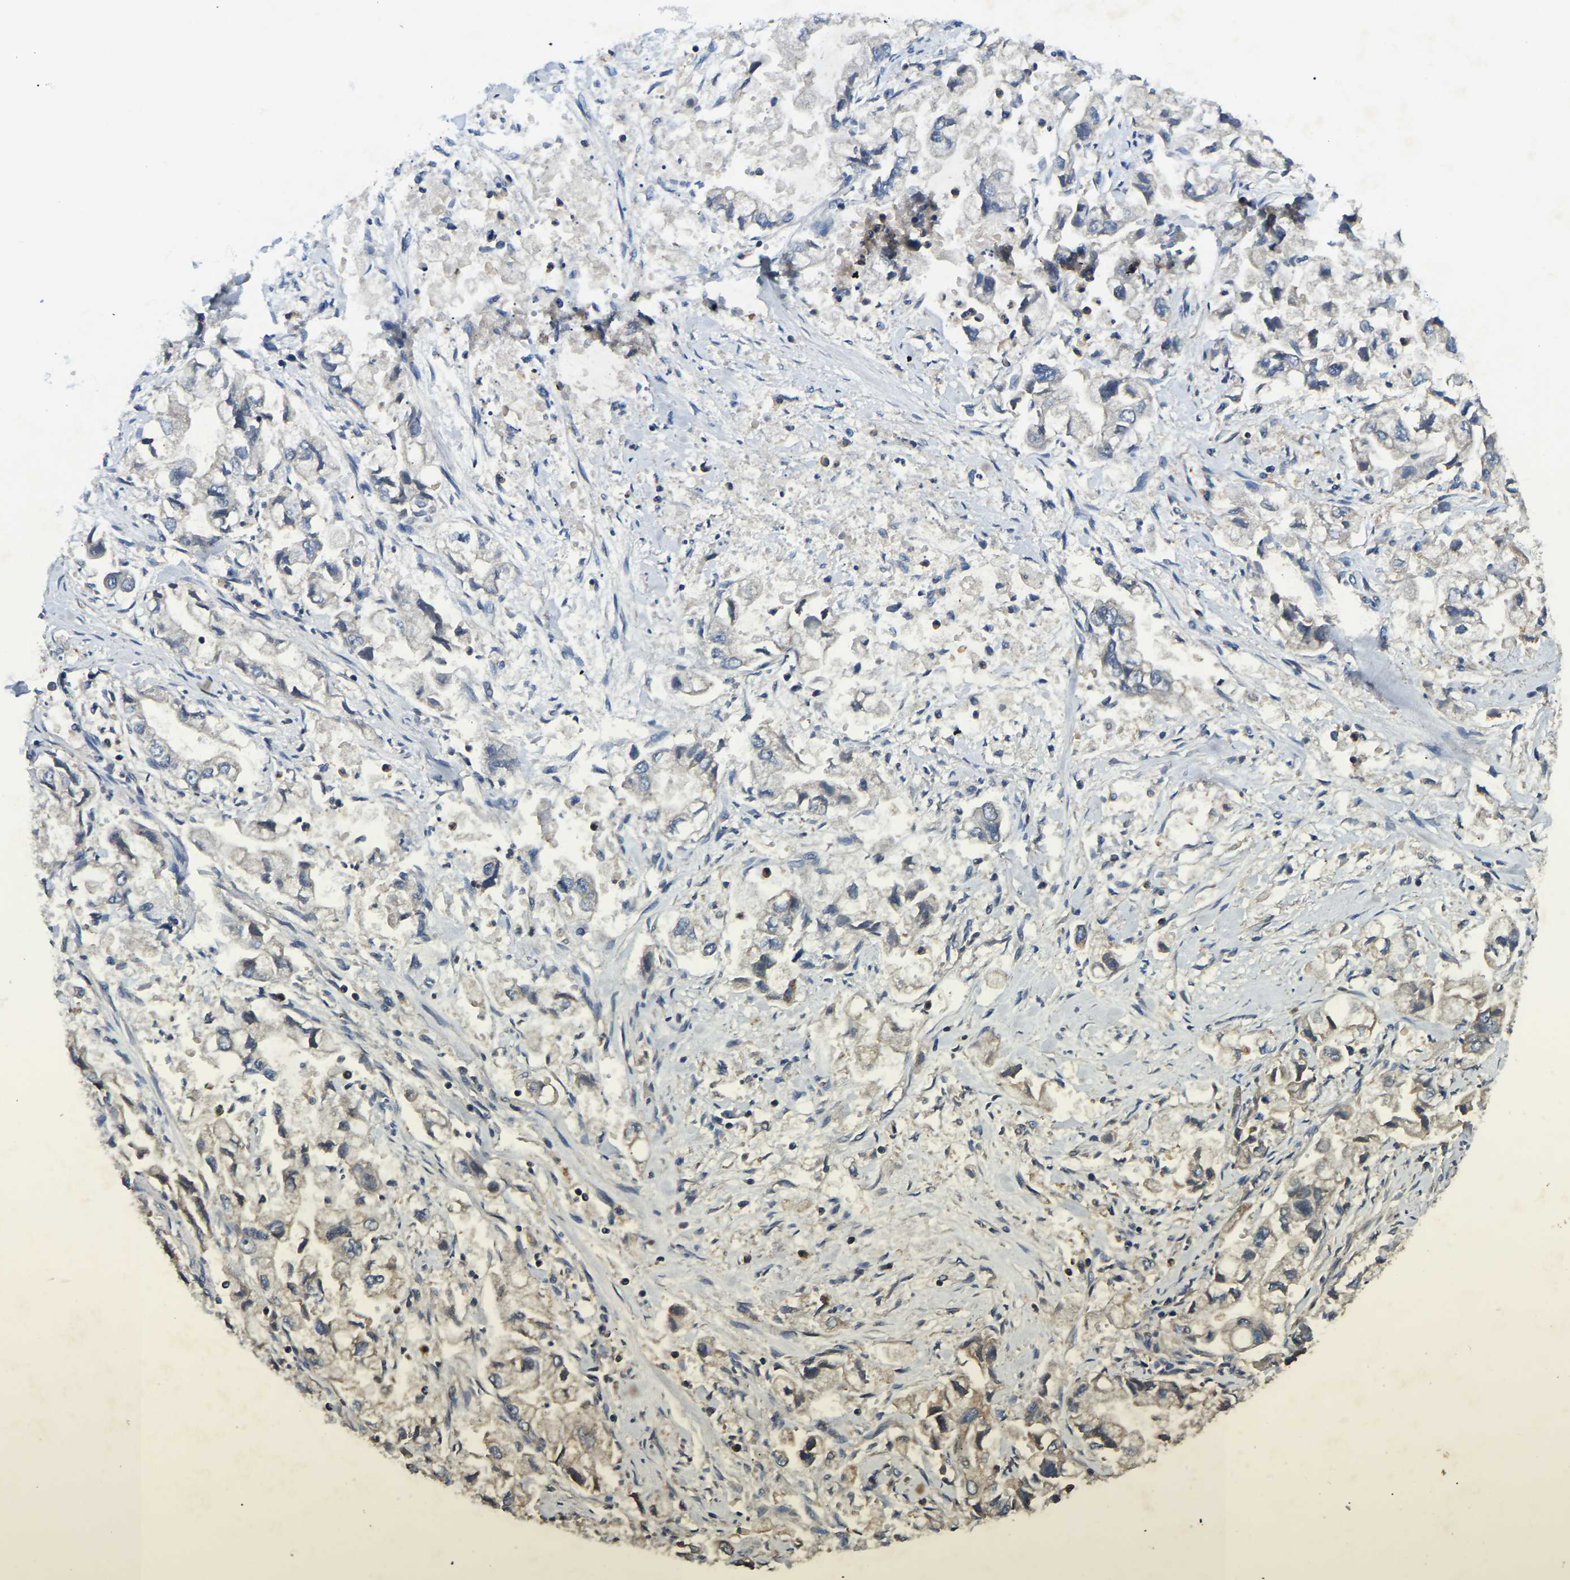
{"staining": {"intensity": "weak", "quantity": "<25%", "location": "cytoplasmic/membranous"}, "tissue": "stomach cancer", "cell_type": "Tumor cells", "image_type": "cancer", "snomed": [{"axis": "morphology", "description": "Normal tissue, NOS"}, {"axis": "morphology", "description": "Adenocarcinoma, NOS"}, {"axis": "topography", "description": "Stomach"}], "caption": "There is no significant expression in tumor cells of stomach cancer. Nuclei are stained in blue.", "gene": "SMPD2", "patient": {"sex": "male", "age": 62}}